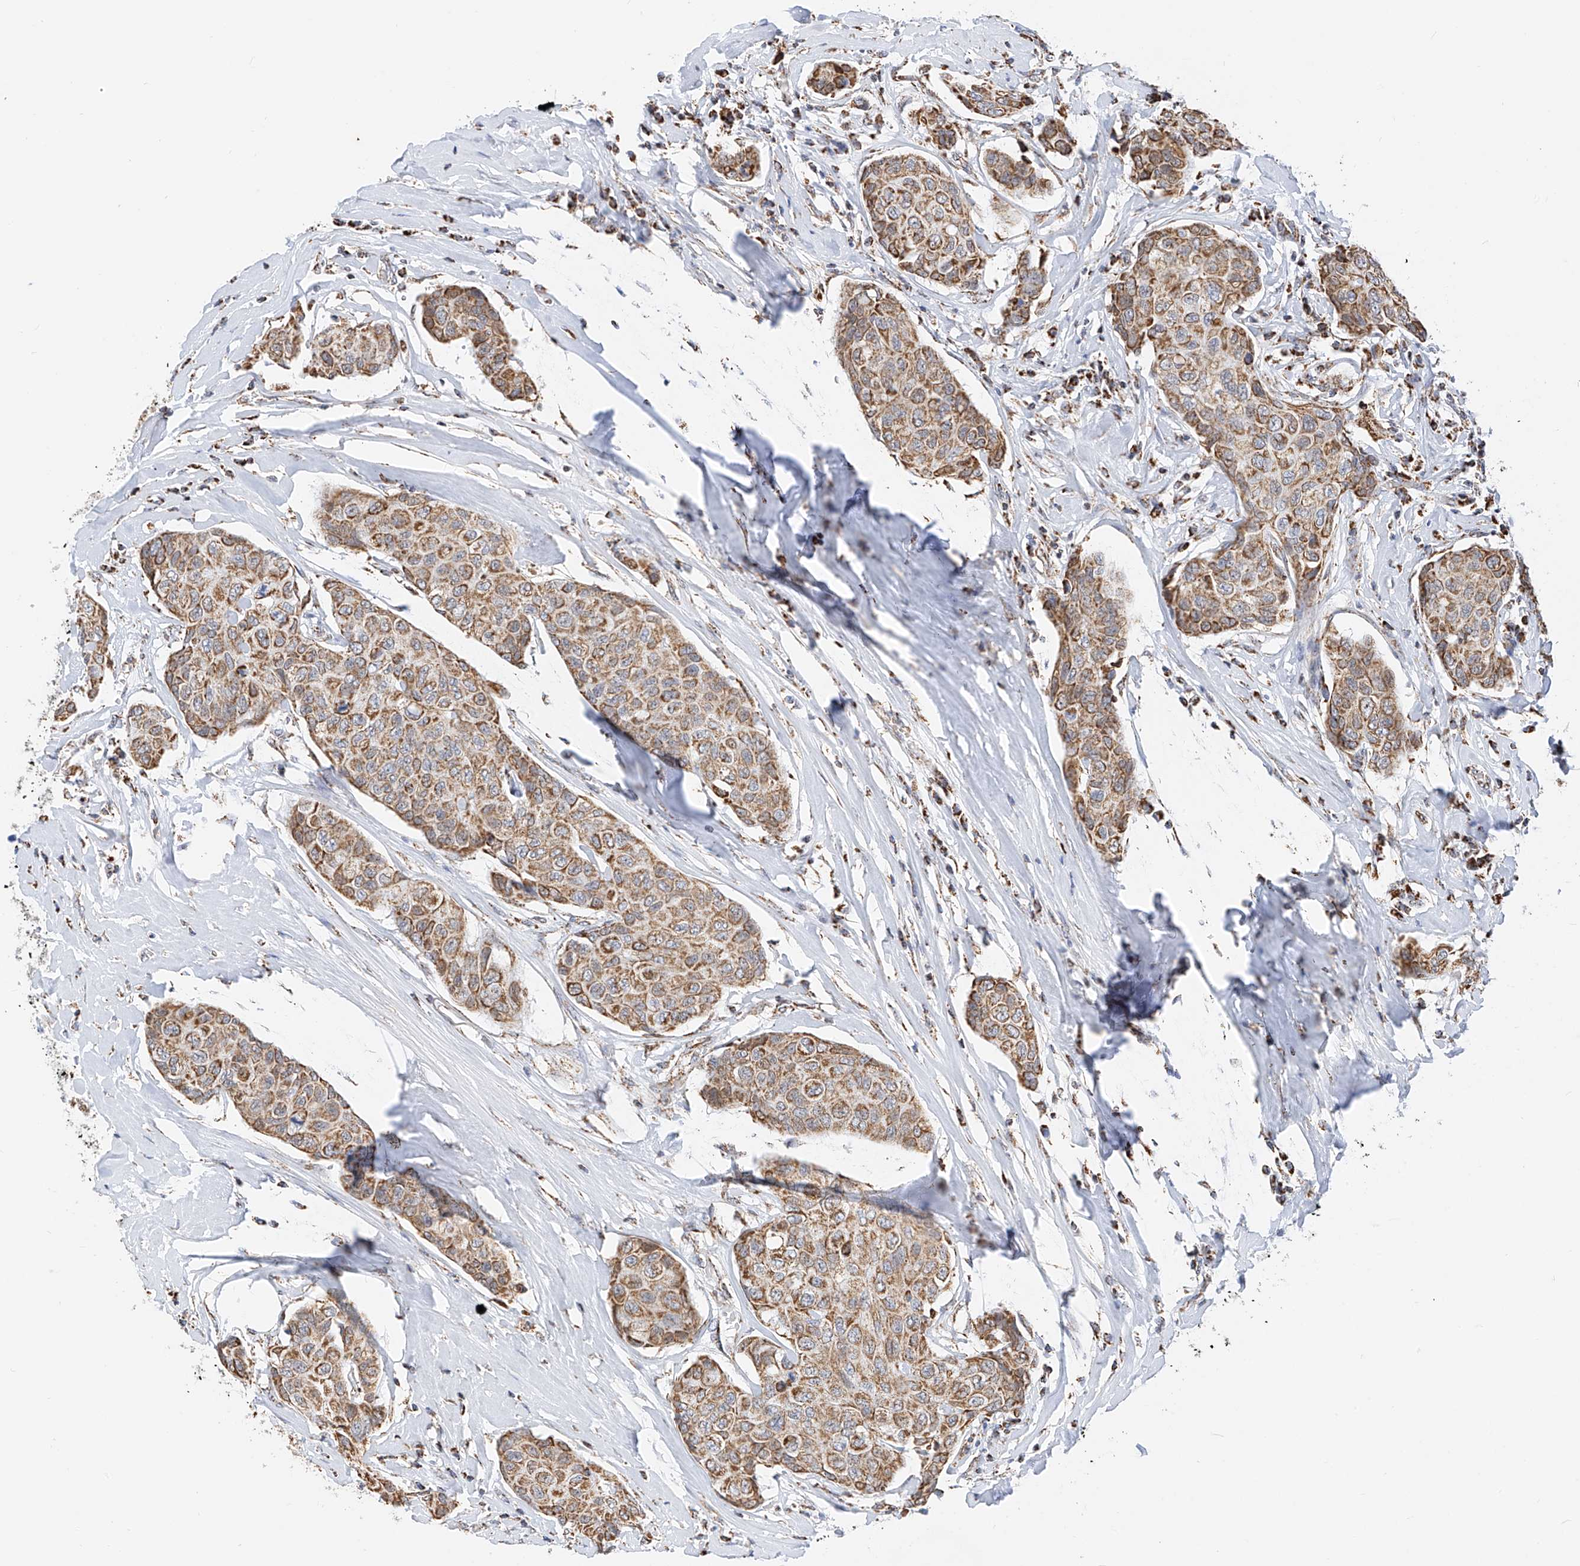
{"staining": {"intensity": "moderate", "quantity": ">75%", "location": "cytoplasmic/membranous"}, "tissue": "breast cancer", "cell_type": "Tumor cells", "image_type": "cancer", "snomed": [{"axis": "morphology", "description": "Duct carcinoma"}, {"axis": "topography", "description": "Breast"}], "caption": "Breast cancer stained for a protein (brown) shows moderate cytoplasmic/membranous positive staining in about >75% of tumor cells.", "gene": "NALCN", "patient": {"sex": "female", "age": 80}}